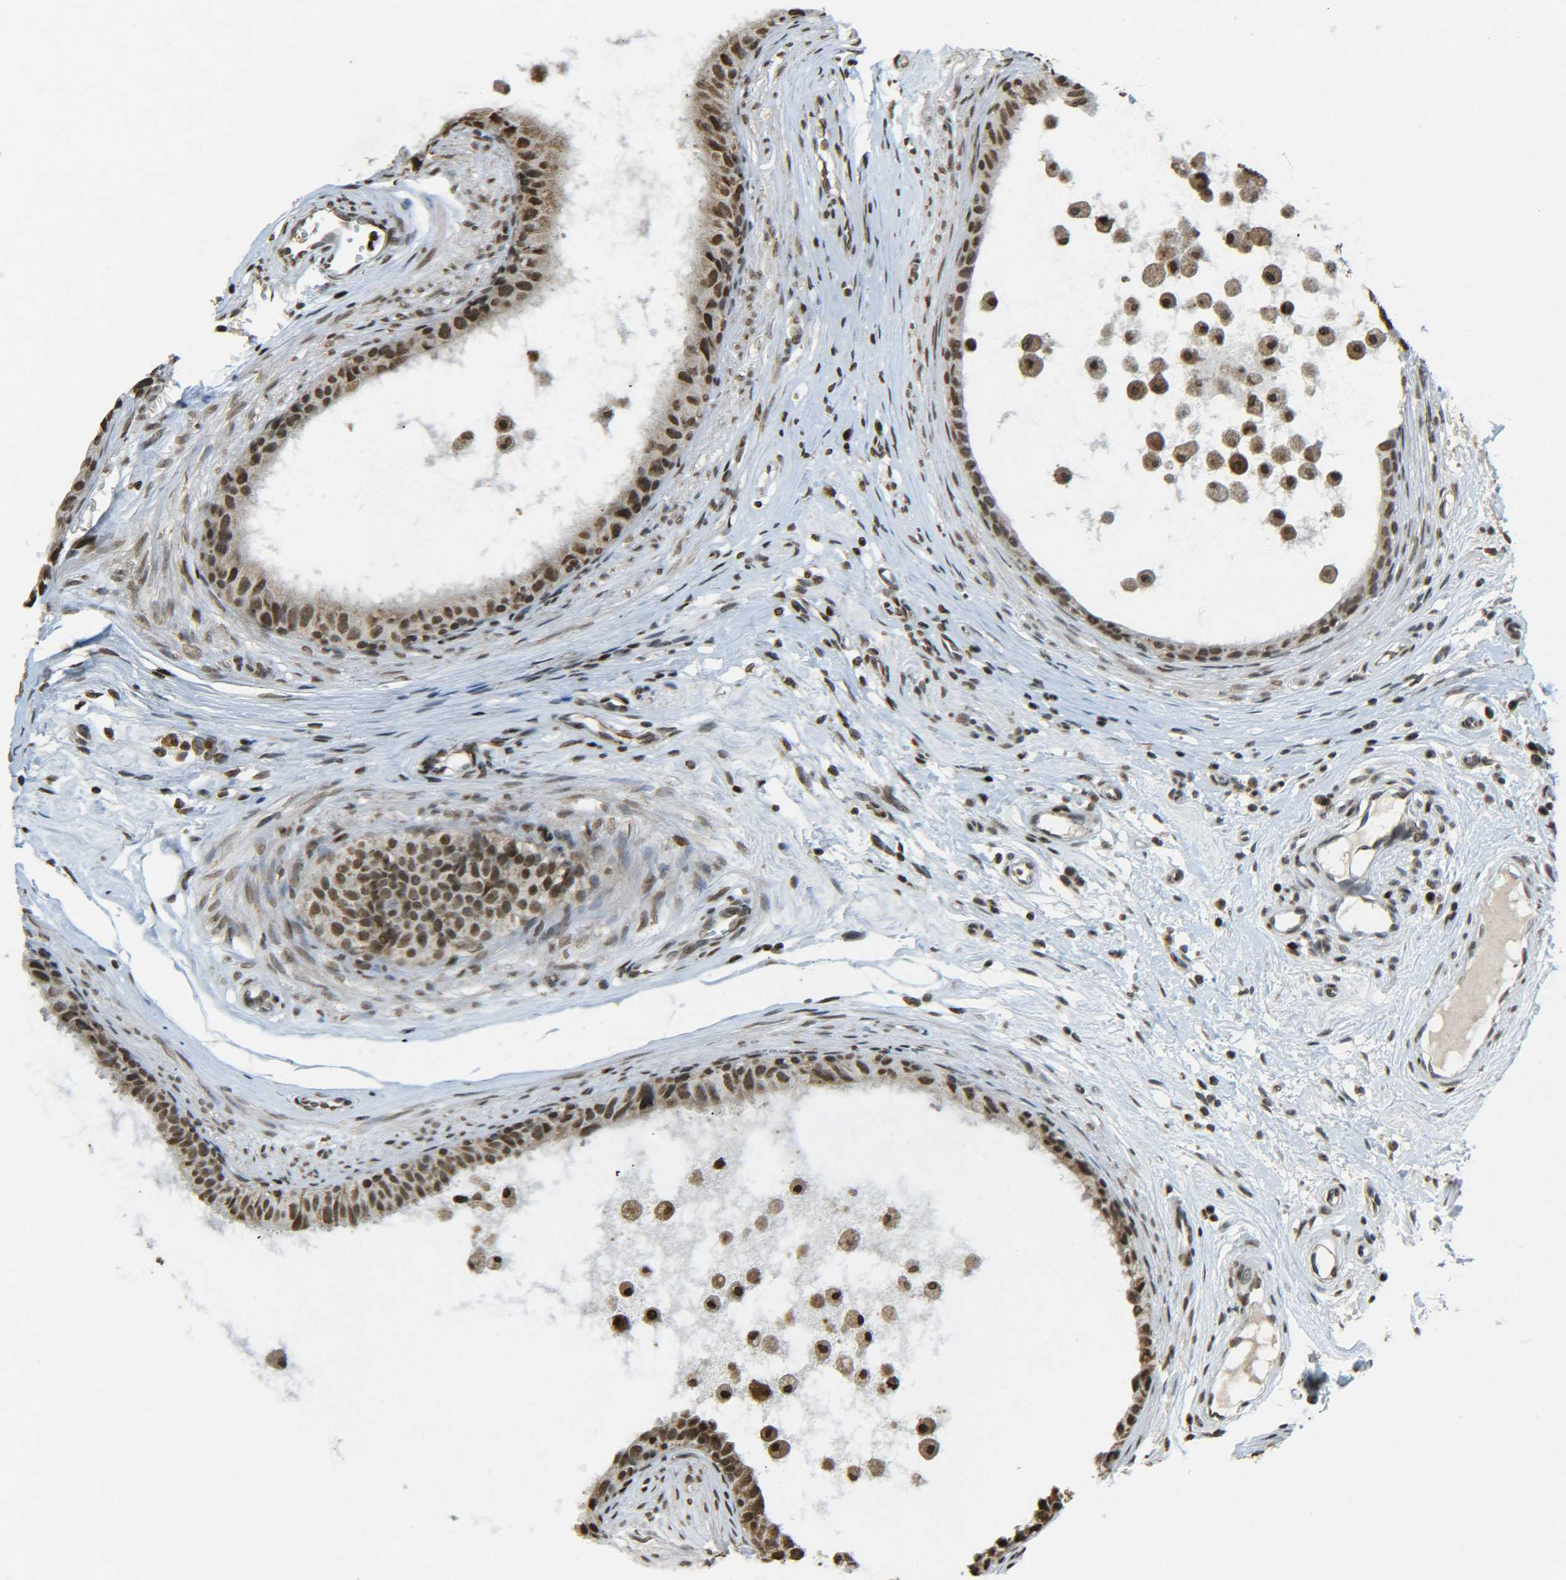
{"staining": {"intensity": "strong", "quantity": ">75%", "location": "cytoplasmic/membranous,nuclear"}, "tissue": "epididymis", "cell_type": "Glandular cells", "image_type": "normal", "snomed": [{"axis": "morphology", "description": "Normal tissue, NOS"}, {"axis": "morphology", "description": "Inflammation, NOS"}, {"axis": "topography", "description": "Epididymis"}], "caption": "Immunohistochemistry (IHC) image of unremarkable epididymis: human epididymis stained using immunohistochemistry (IHC) shows high levels of strong protein expression localized specifically in the cytoplasmic/membranous,nuclear of glandular cells, appearing as a cytoplasmic/membranous,nuclear brown color.", "gene": "NEUROG2", "patient": {"sex": "male", "age": 85}}